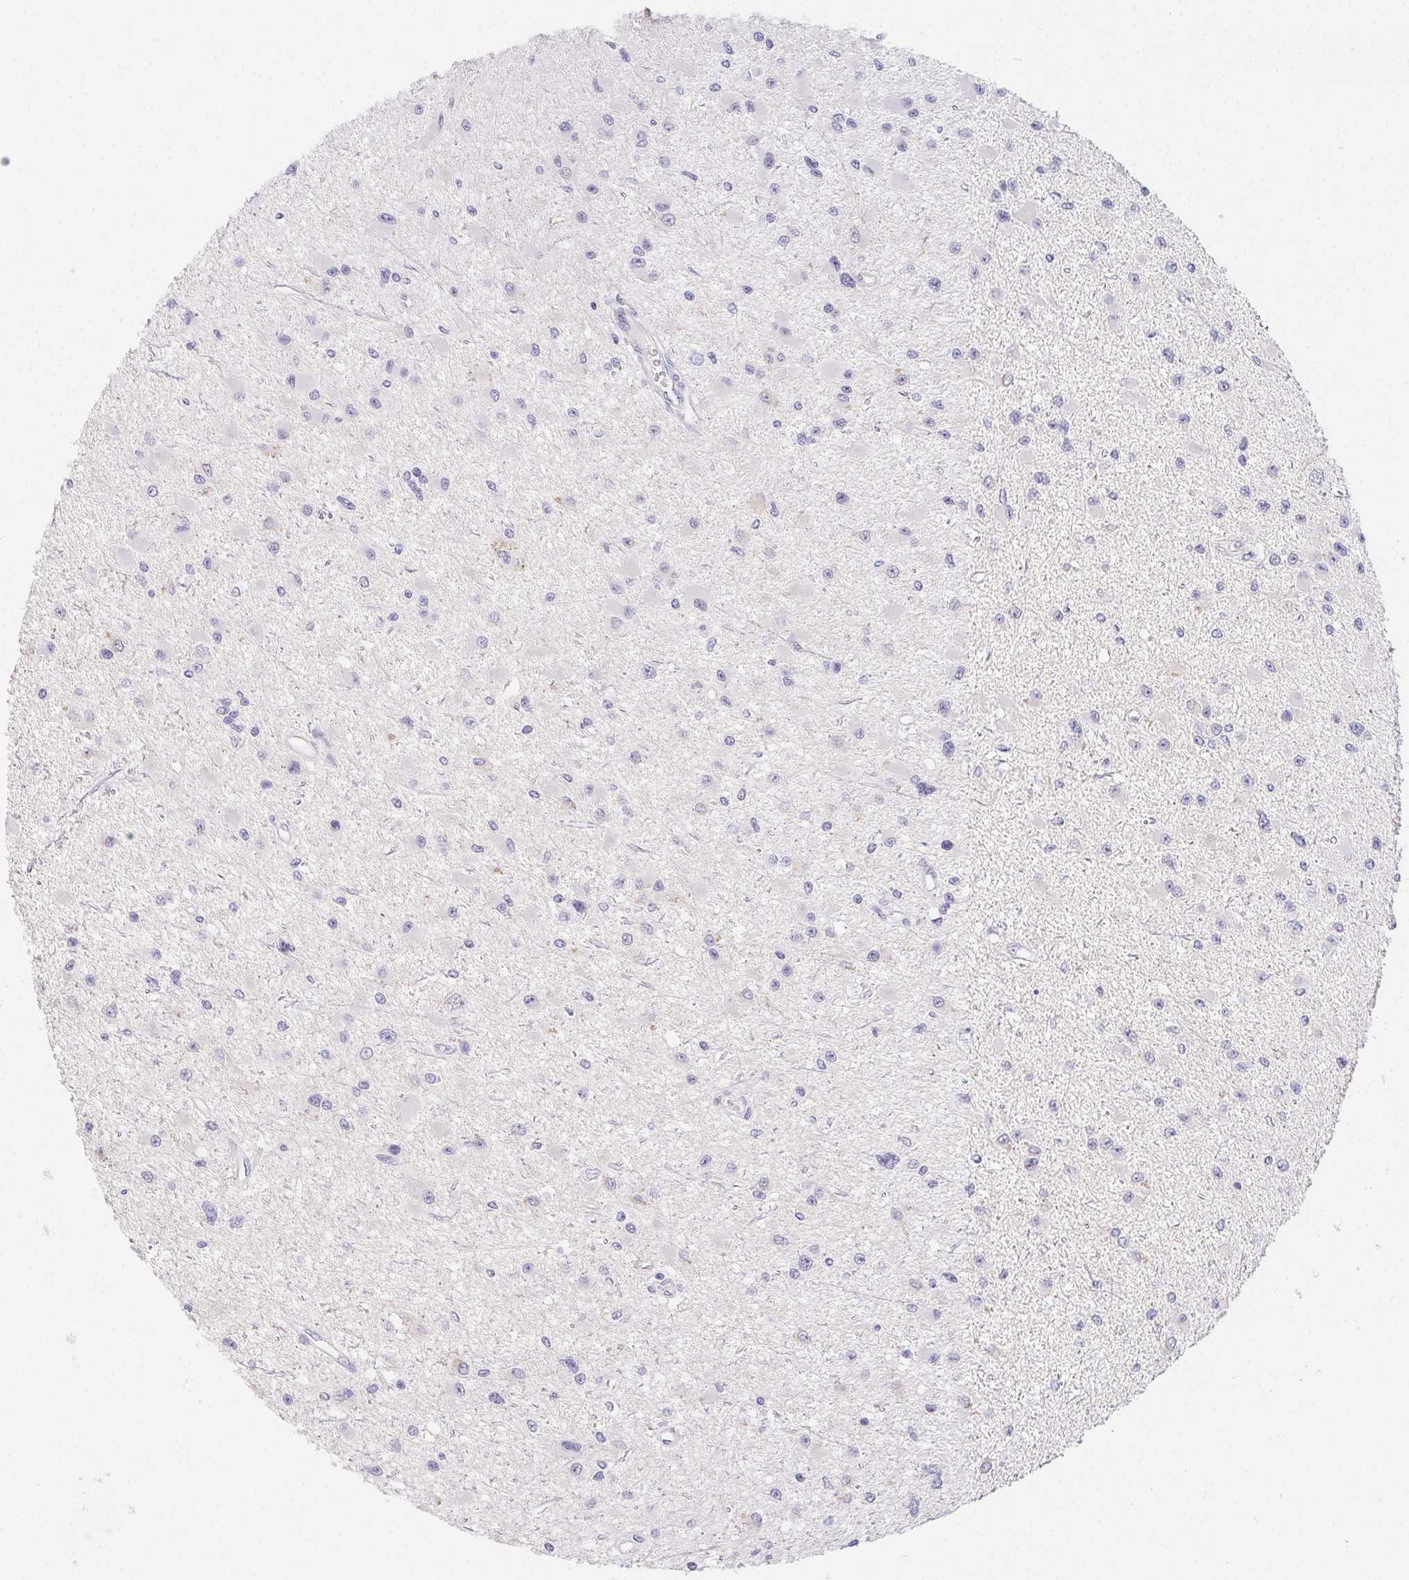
{"staining": {"intensity": "negative", "quantity": "none", "location": "none"}, "tissue": "glioma", "cell_type": "Tumor cells", "image_type": "cancer", "snomed": [{"axis": "morphology", "description": "Glioma, malignant, High grade"}, {"axis": "topography", "description": "Brain"}], "caption": "A high-resolution micrograph shows immunohistochemistry (IHC) staining of malignant high-grade glioma, which reveals no significant positivity in tumor cells.", "gene": "GLIPR1L1", "patient": {"sex": "male", "age": 54}}